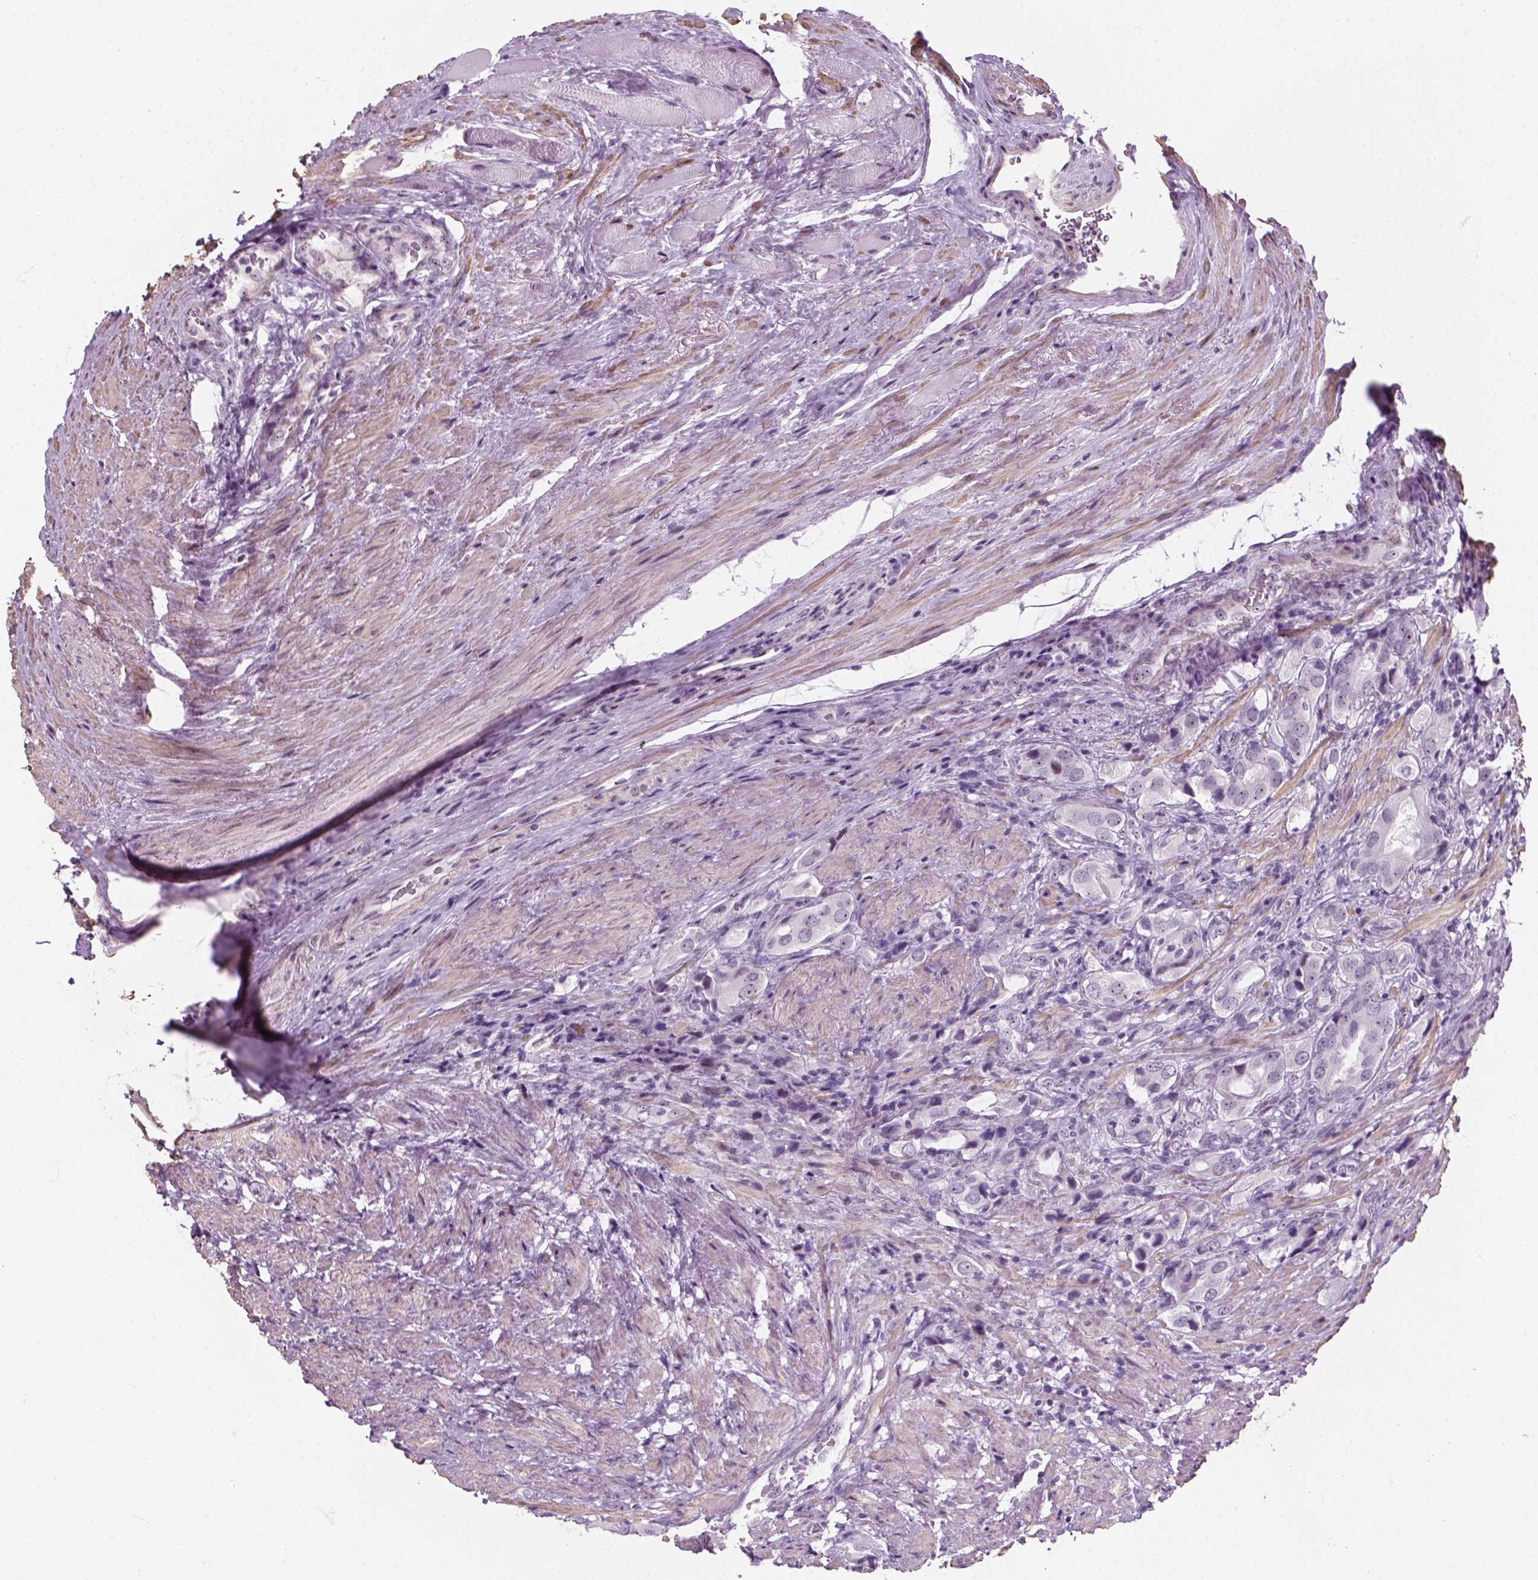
{"staining": {"intensity": "negative", "quantity": "none", "location": "none"}, "tissue": "prostate cancer", "cell_type": "Tumor cells", "image_type": "cancer", "snomed": [{"axis": "morphology", "description": "Adenocarcinoma, NOS"}, {"axis": "topography", "description": "Prostate"}], "caption": "Immunohistochemistry histopathology image of neoplastic tissue: prostate cancer stained with DAB (3,3'-diaminobenzidine) reveals no significant protein staining in tumor cells. (DAB (3,3'-diaminobenzidine) immunohistochemistry (IHC), high magnification).", "gene": "ZNF865", "patient": {"sex": "male", "age": 63}}